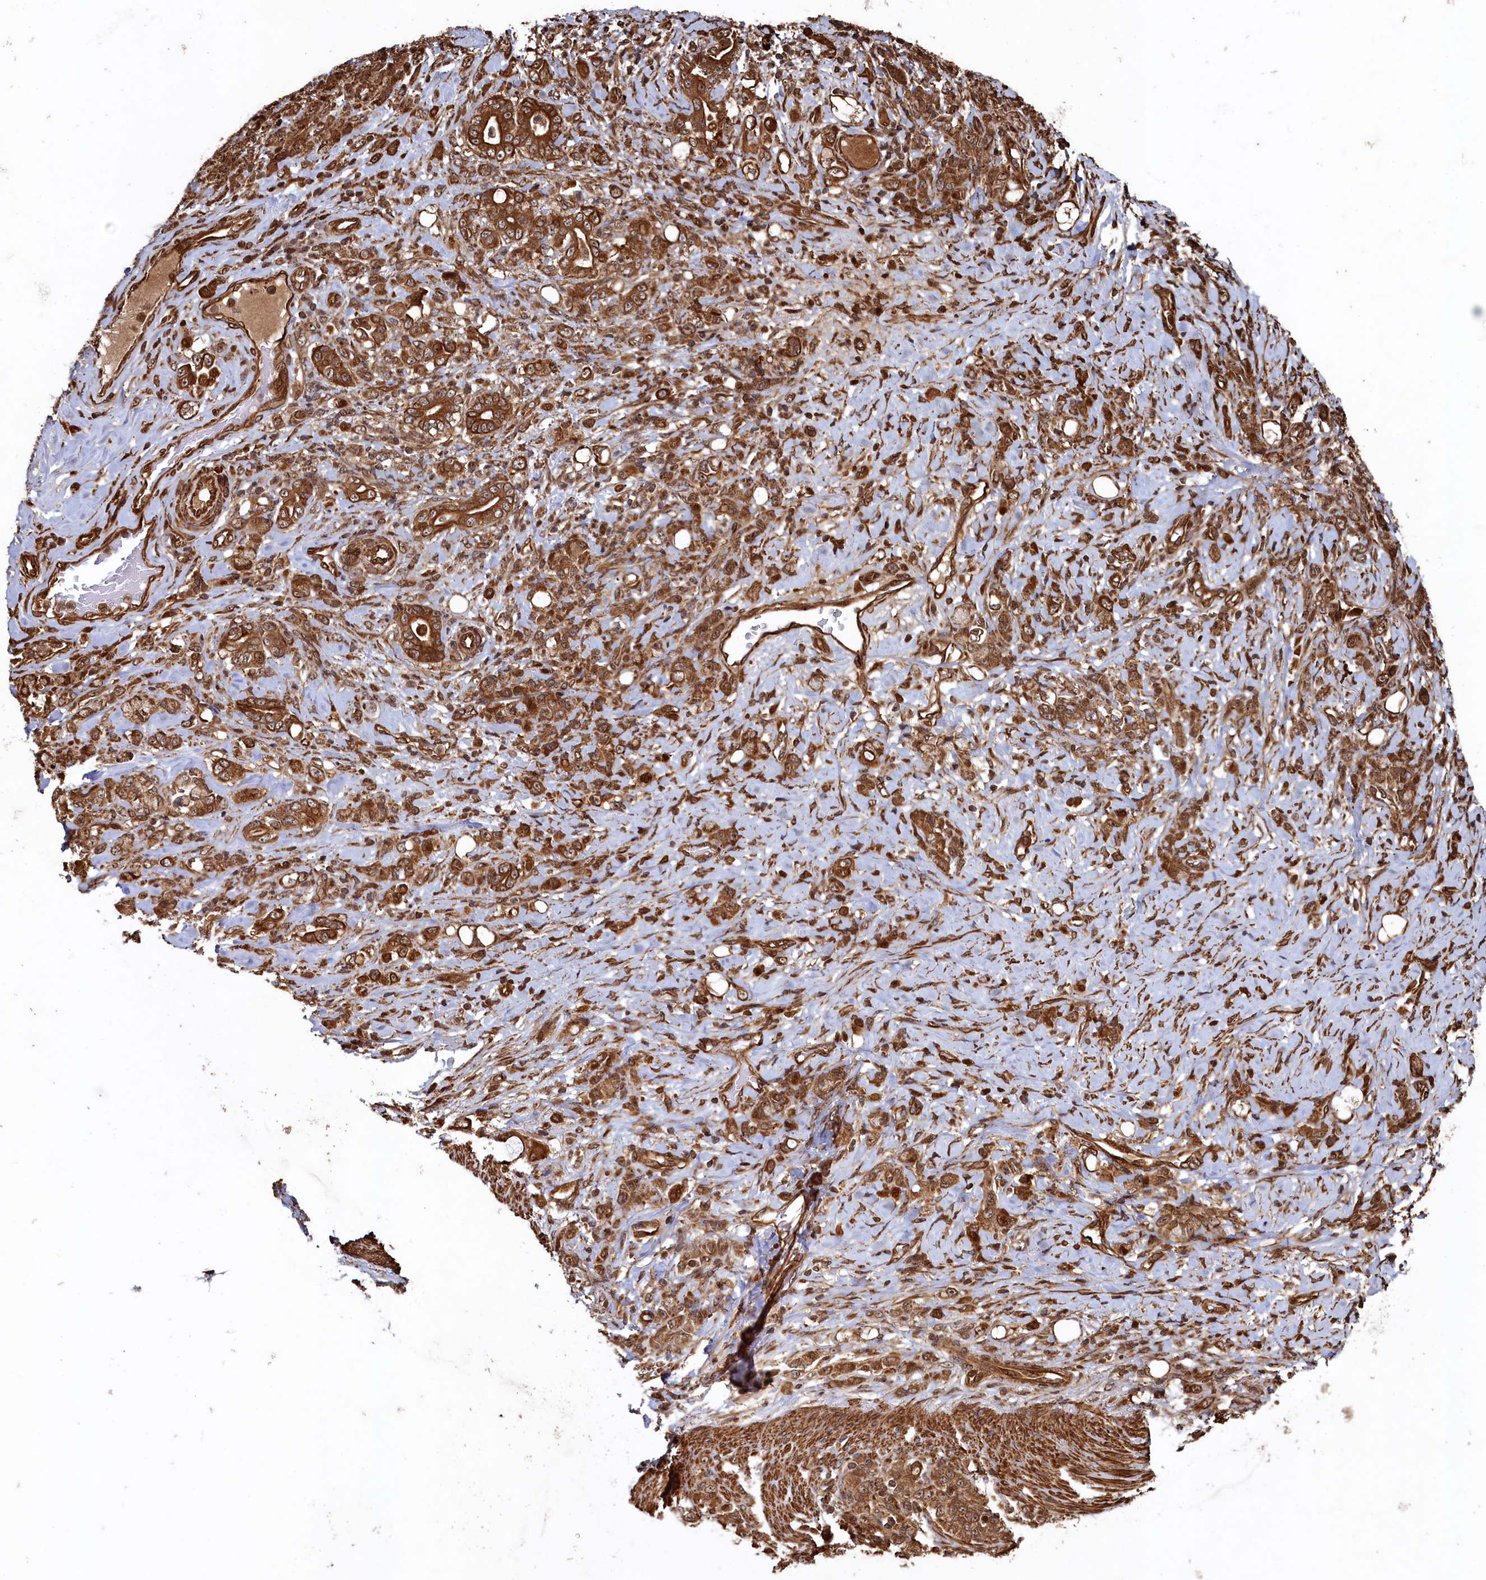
{"staining": {"intensity": "strong", "quantity": ">75%", "location": "cytoplasmic/membranous"}, "tissue": "stomach cancer", "cell_type": "Tumor cells", "image_type": "cancer", "snomed": [{"axis": "morphology", "description": "Adenocarcinoma, NOS"}, {"axis": "topography", "description": "Stomach"}], "caption": "This histopathology image exhibits stomach cancer (adenocarcinoma) stained with immunohistochemistry to label a protein in brown. The cytoplasmic/membranous of tumor cells show strong positivity for the protein. Nuclei are counter-stained blue.", "gene": "PIGN", "patient": {"sex": "female", "age": 79}}